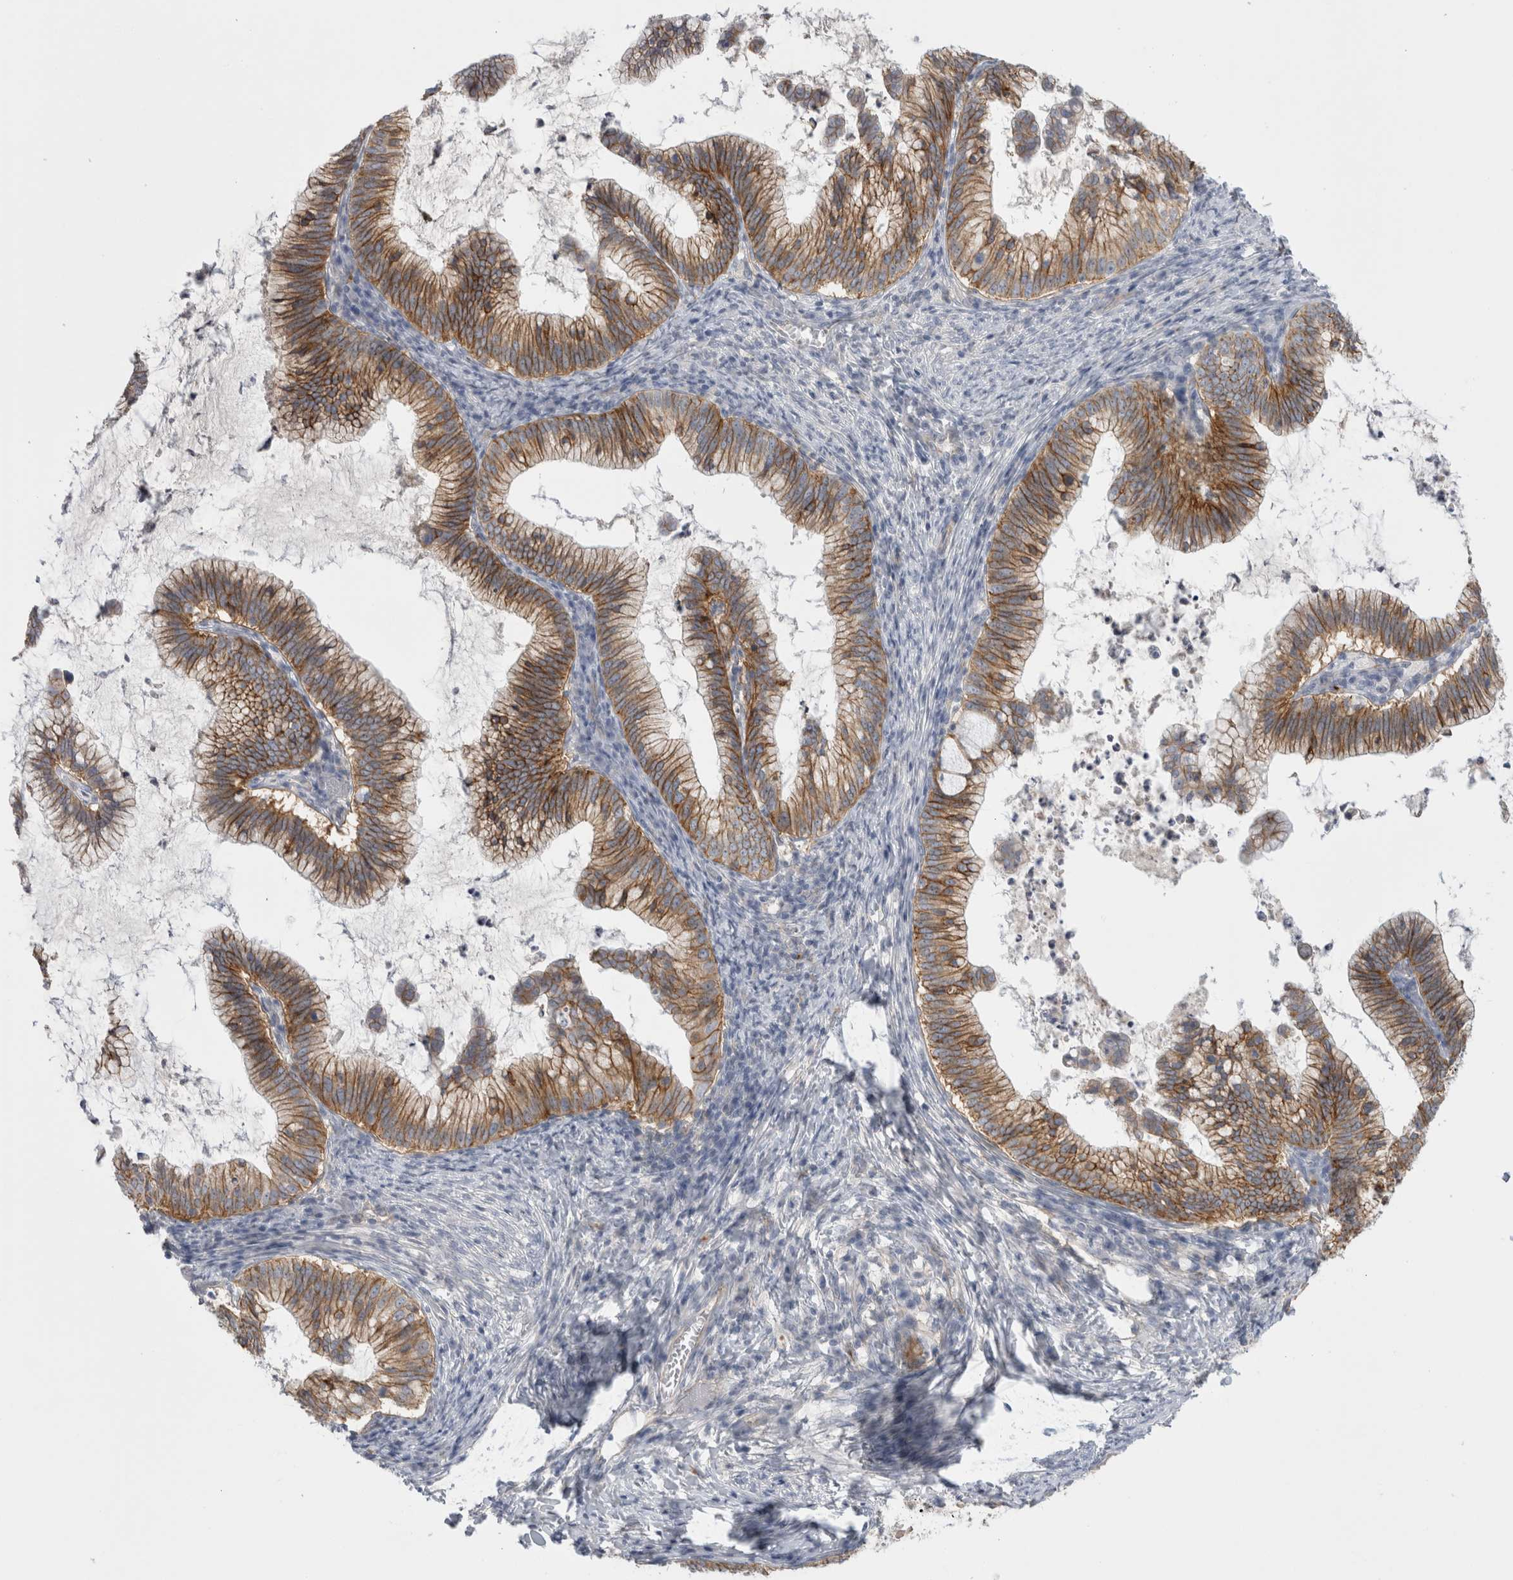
{"staining": {"intensity": "moderate", "quantity": ">75%", "location": "cytoplasmic/membranous"}, "tissue": "cervical cancer", "cell_type": "Tumor cells", "image_type": "cancer", "snomed": [{"axis": "morphology", "description": "Adenocarcinoma, NOS"}, {"axis": "topography", "description": "Cervix"}], "caption": "Protein expression analysis of human cervical cancer (adenocarcinoma) reveals moderate cytoplasmic/membranous expression in approximately >75% of tumor cells.", "gene": "VANGL1", "patient": {"sex": "female", "age": 36}}